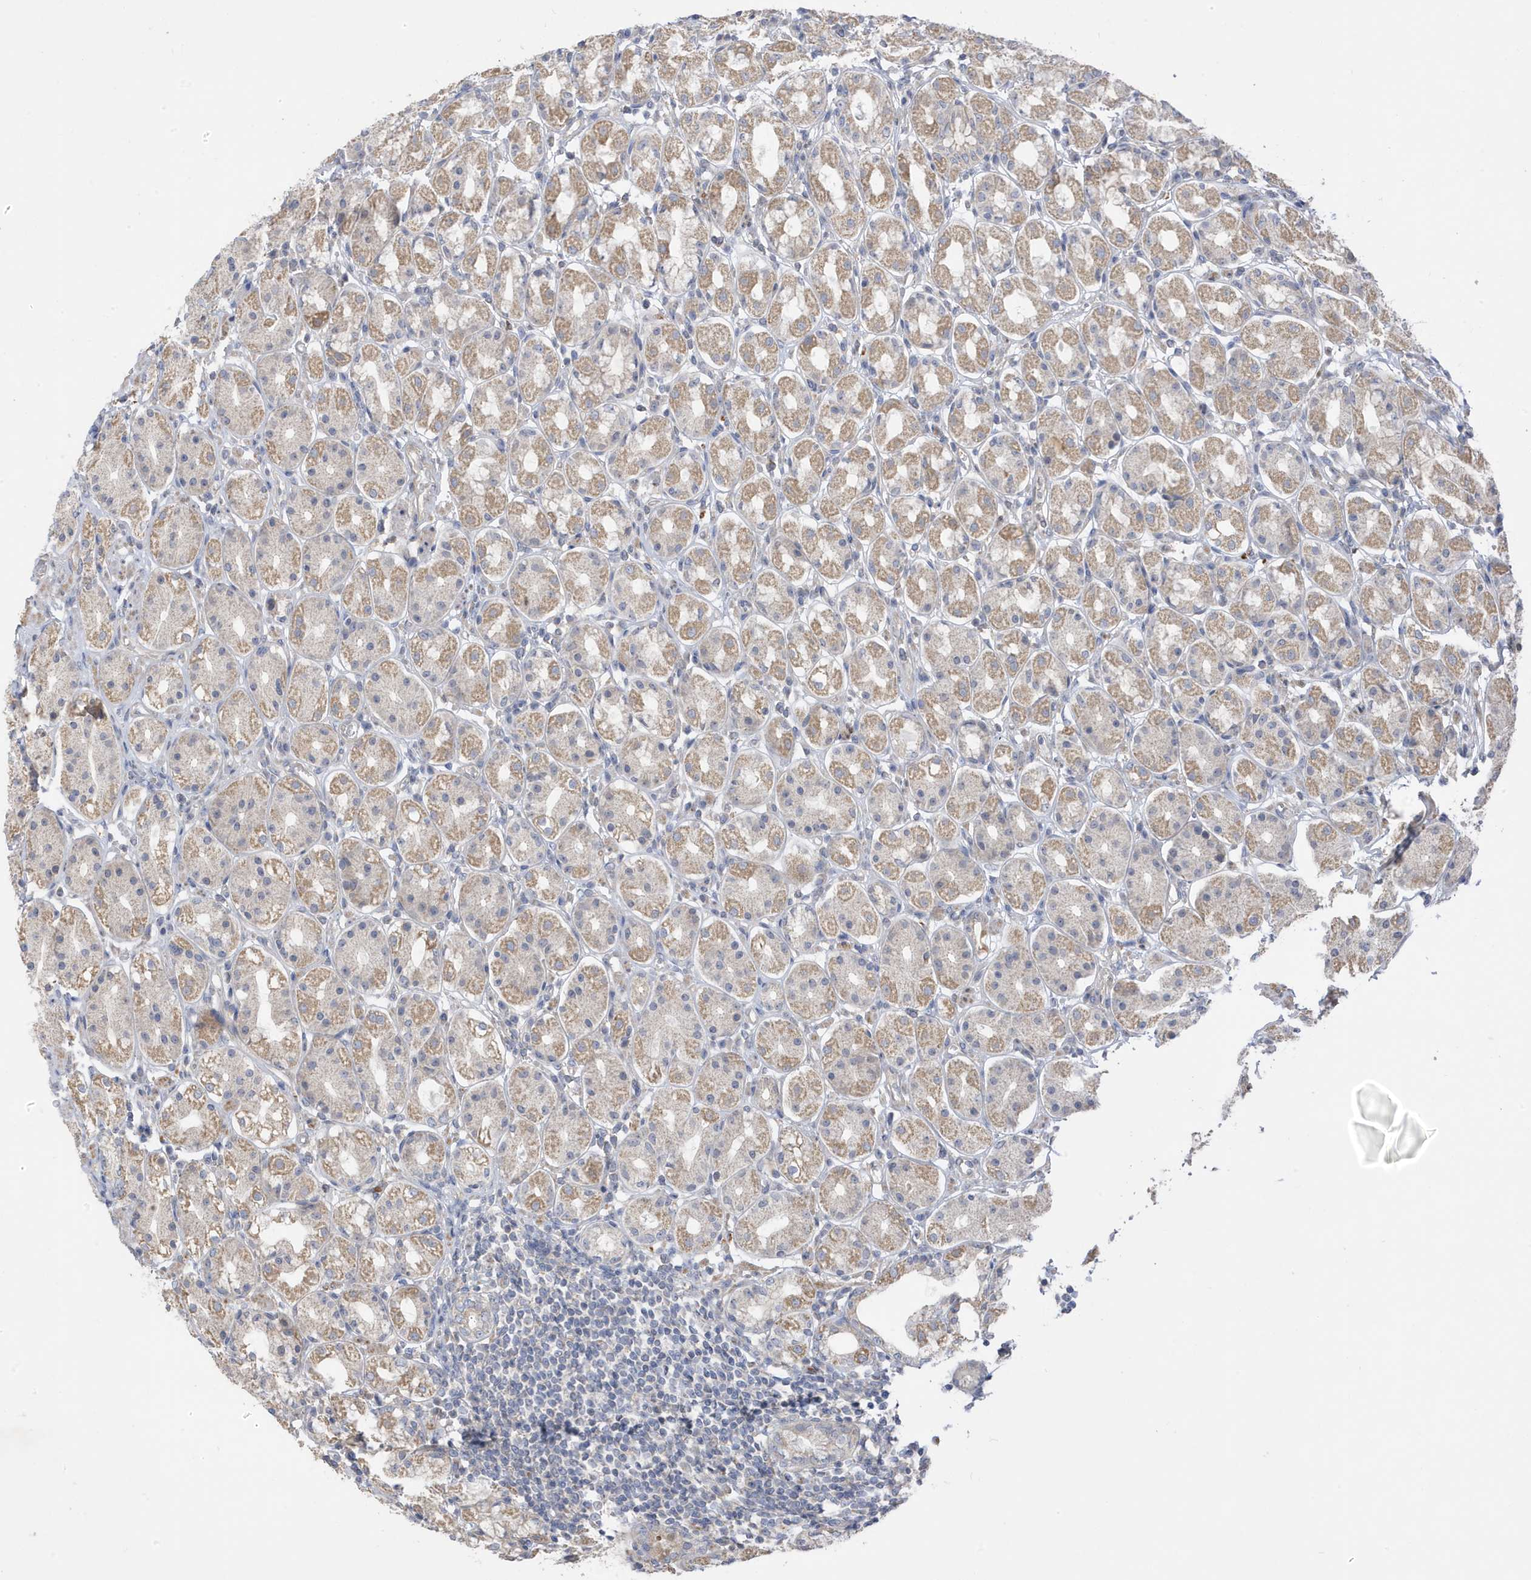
{"staining": {"intensity": "moderate", "quantity": "25%-75%", "location": "cytoplasmic/membranous"}, "tissue": "stomach", "cell_type": "Glandular cells", "image_type": "normal", "snomed": [{"axis": "morphology", "description": "Normal tissue, NOS"}, {"axis": "topography", "description": "Stomach"}, {"axis": "topography", "description": "Stomach, lower"}], "caption": "Glandular cells show medium levels of moderate cytoplasmic/membranous positivity in approximately 25%-75% of cells in normal human stomach.", "gene": "ATP13A5", "patient": {"sex": "female", "age": 56}}